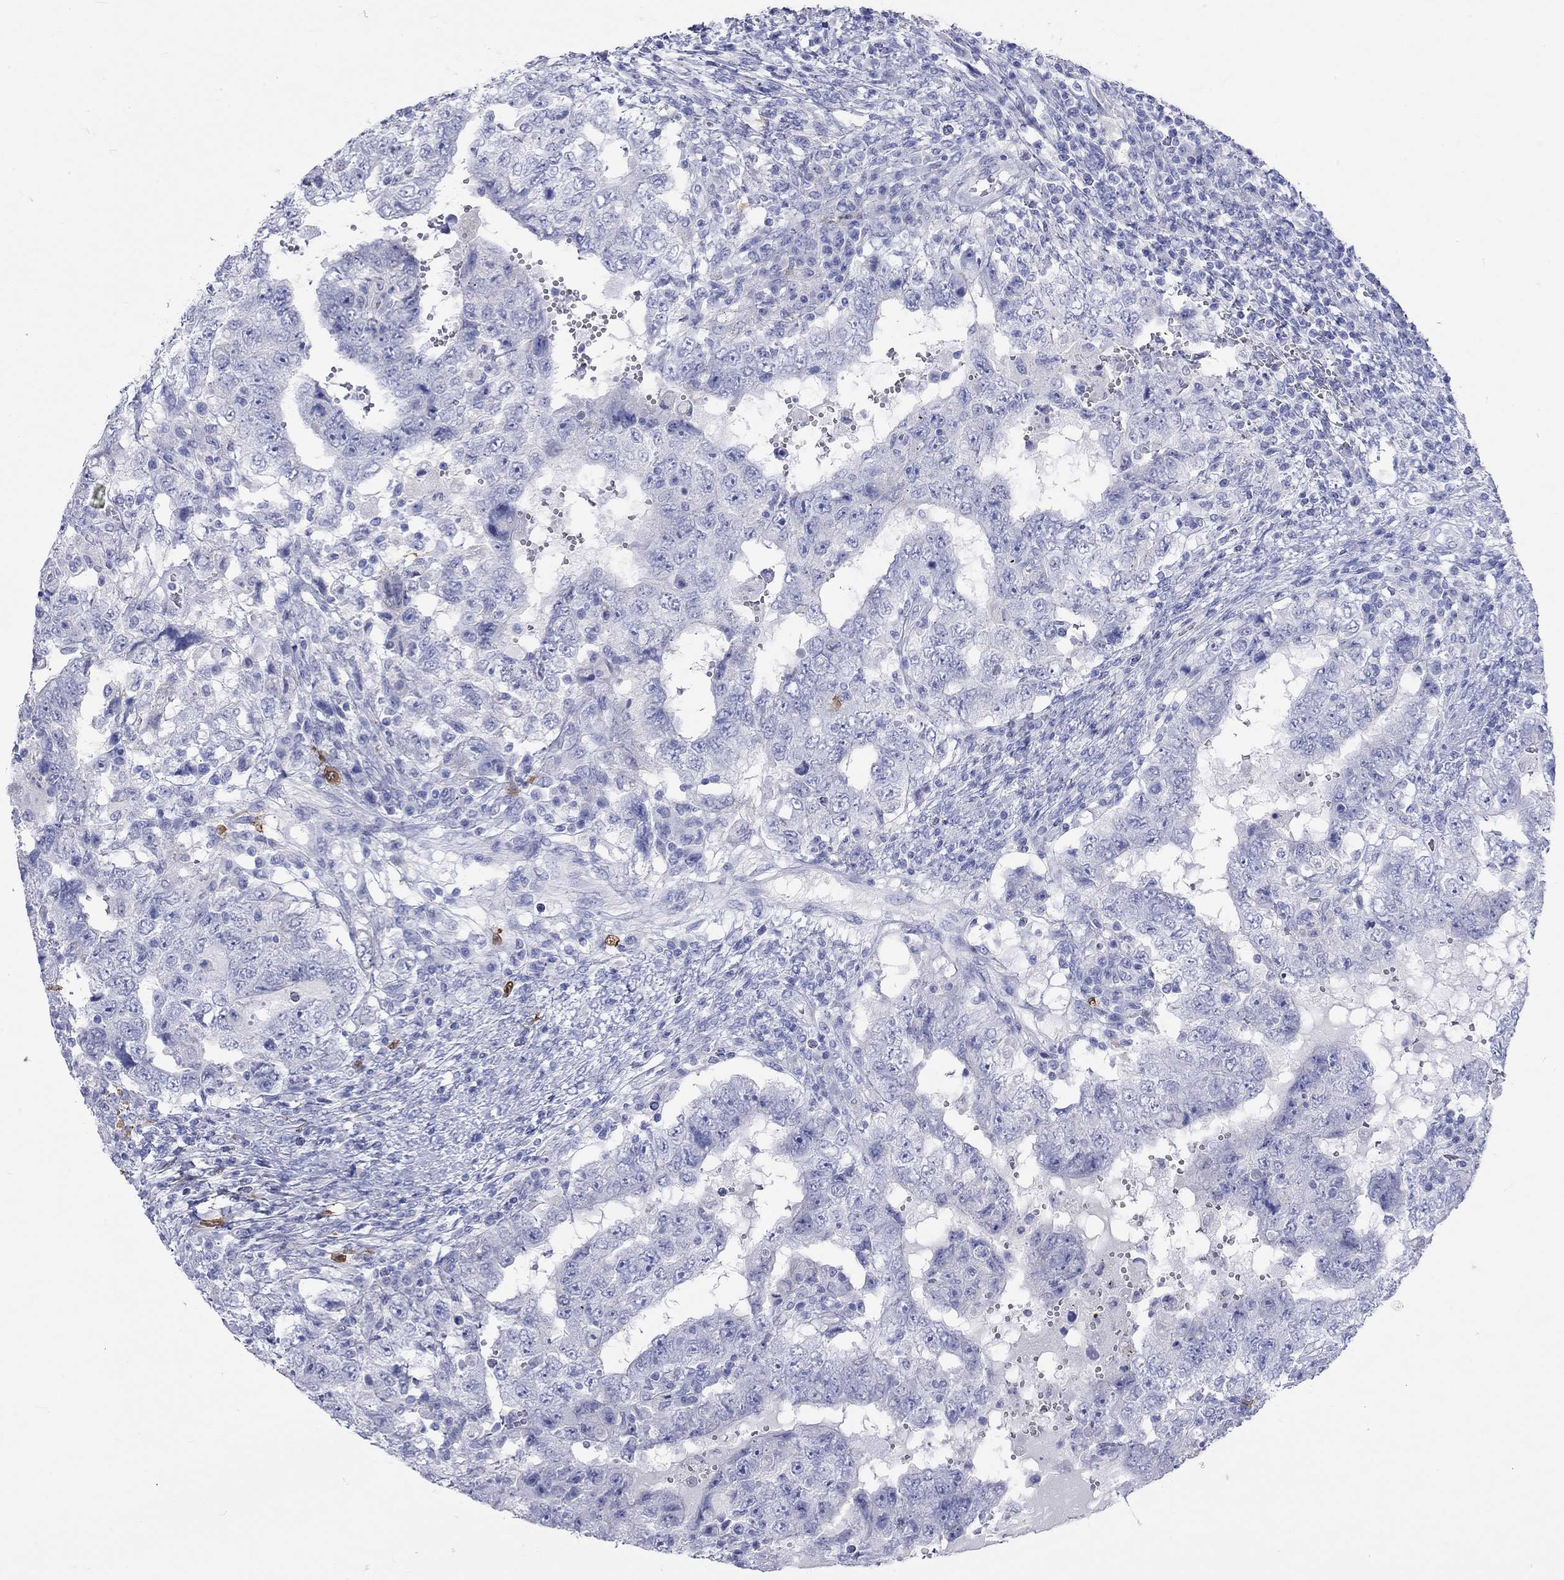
{"staining": {"intensity": "negative", "quantity": "none", "location": "none"}, "tissue": "testis cancer", "cell_type": "Tumor cells", "image_type": "cancer", "snomed": [{"axis": "morphology", "description": "Carcinoma, Embryonal, NOS"}, {"axis": "topography", "description": "Testis"}], "caption": "A high-resolution image shows IHC staining of testis cancer, which shows no significant positivity in tumor cells.", "gene": "SPATA9", "patient": {"sex": "male", "age": 26}}